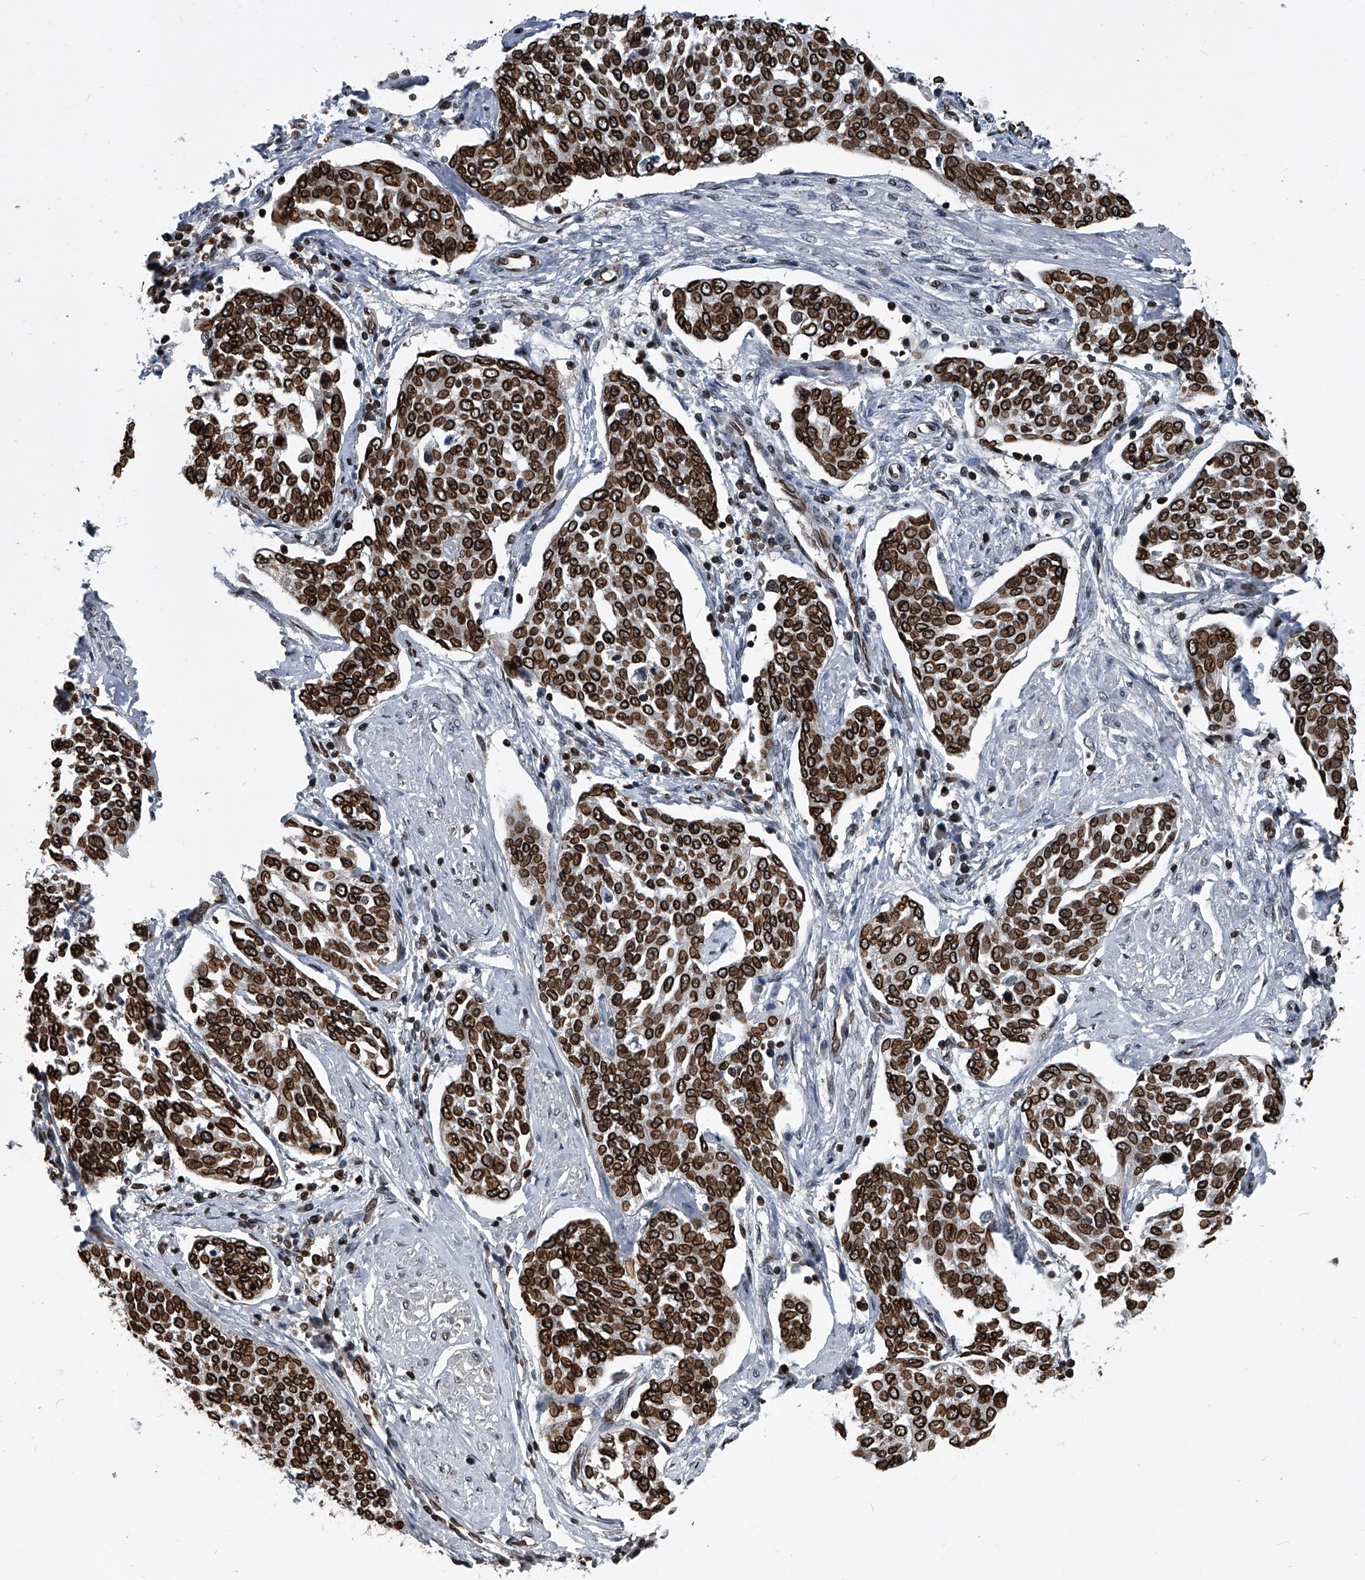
{"staining": {"intensity": "strong", "quantity": ">75%", "location": "cytoplasmic/membranous,nuclear"}, "tissue": "cervical cancer", "cell_type": "Tumor cells", "image_type": "cancer", "snomed": [{"axis": "morphology", "description": "Squamous cell carcinoma, NOS"}, {"axis": "topography", "description": "Cervix"}], "caption": "The immunohistochemical stain highlights strong cytoplasmic/membranous and nuclear positivity in tumor cells of cervical cancer tissue.", "gene": "PHF20", "patient": {"sex": "female", "age": 34}}